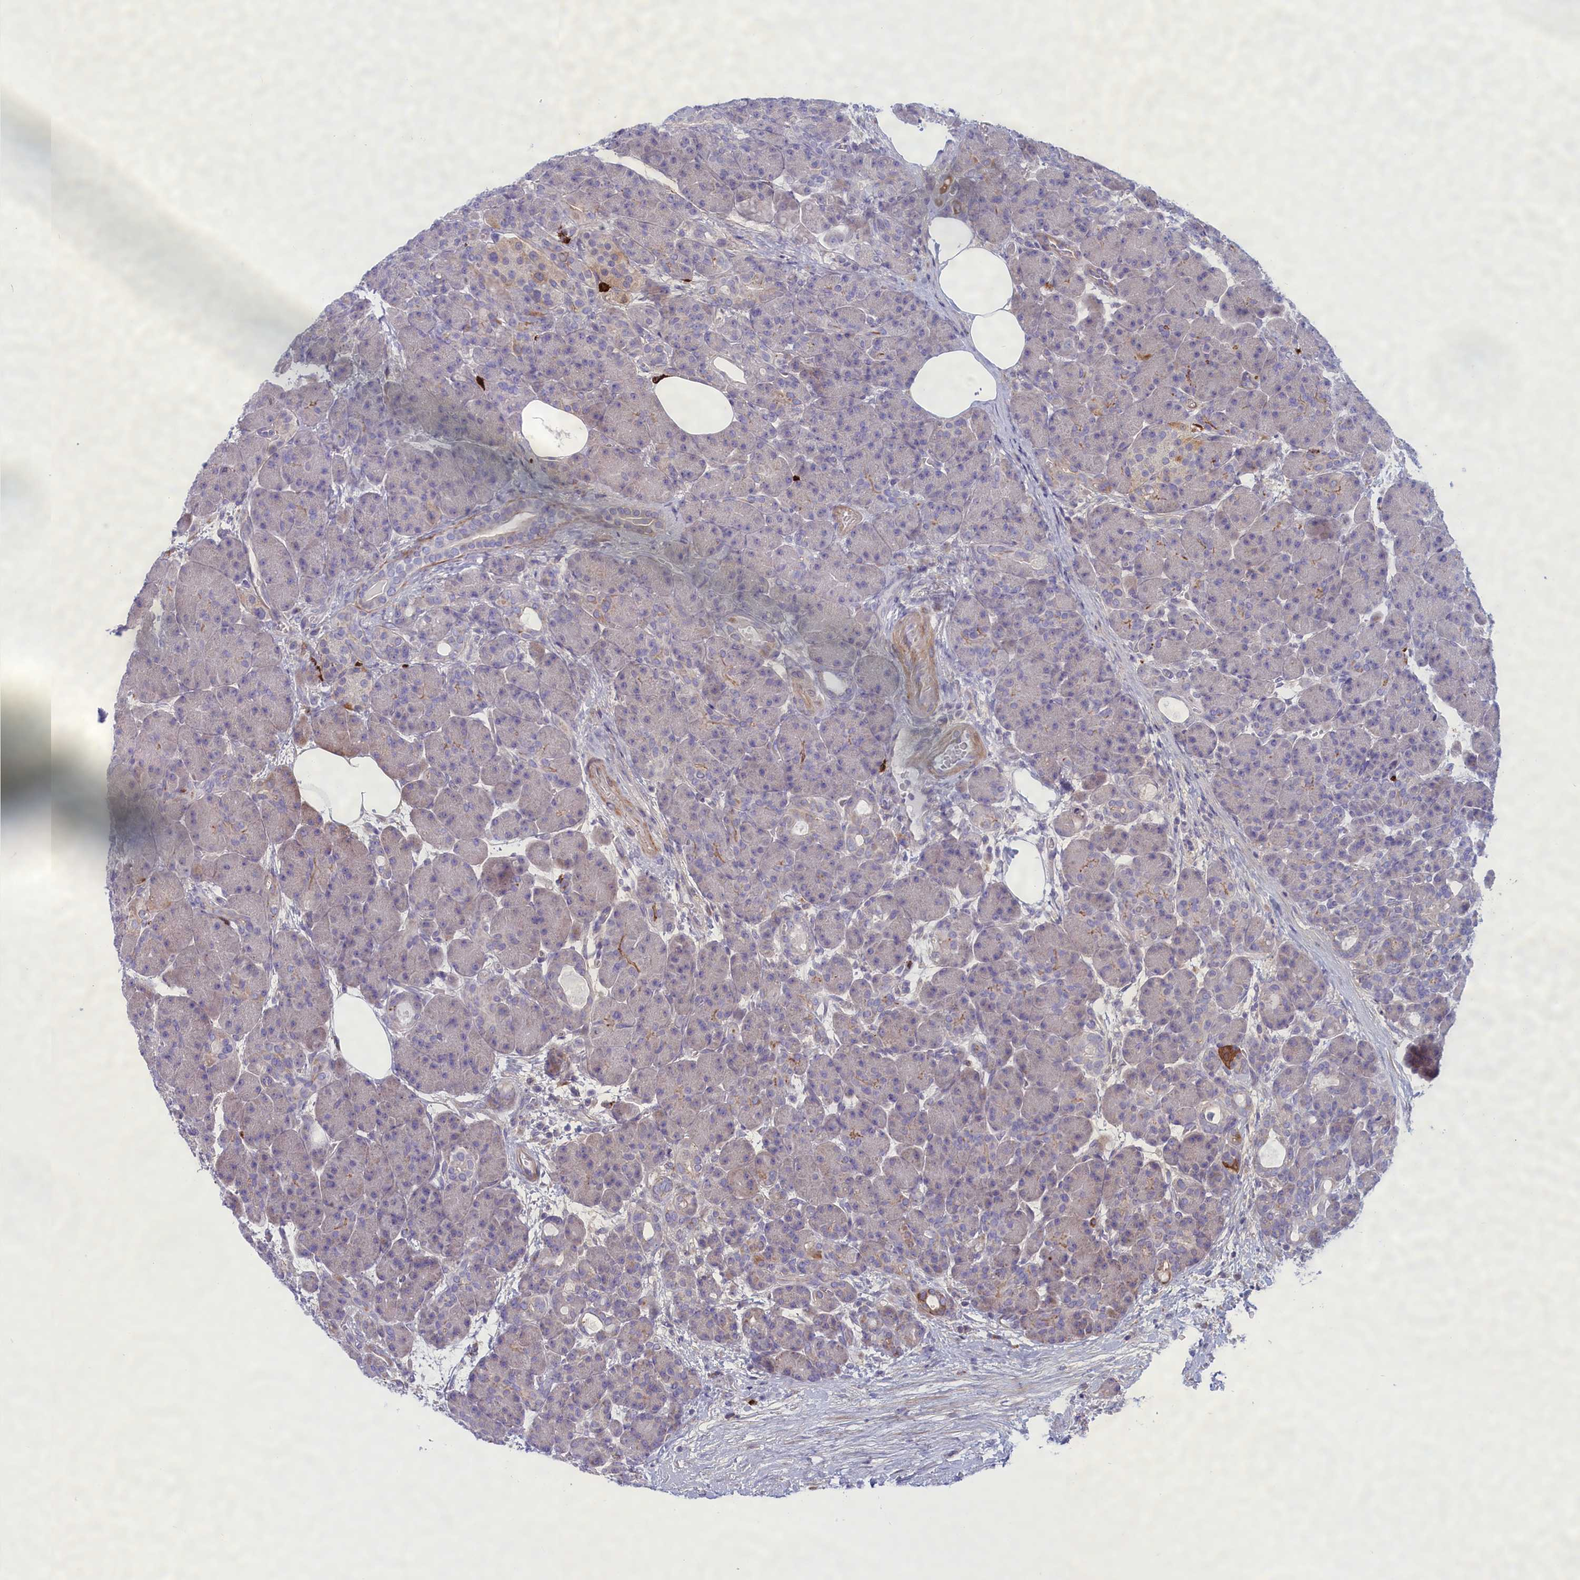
{"staining": {"intensity": "moderate", "quantity": "<25%", "location": "cytoplasmic/membranous"}, "tissue": "pancreas", "cell_type": "Exocrine glandular cells", "image_type": "normal", "snomed": [{"axis": "morphology", "description": "Normal tissue, NOS"}, {"axis": "topography", "description": "Pancreas"}], "caption": "The immunohistochemical stain shows moderate cytoplasmic/membranous staining in exocrine glandular cells of unremarkable pancreas.", "gene": "MPV17L2", "patient": {"sex": "male", "age": 63}}